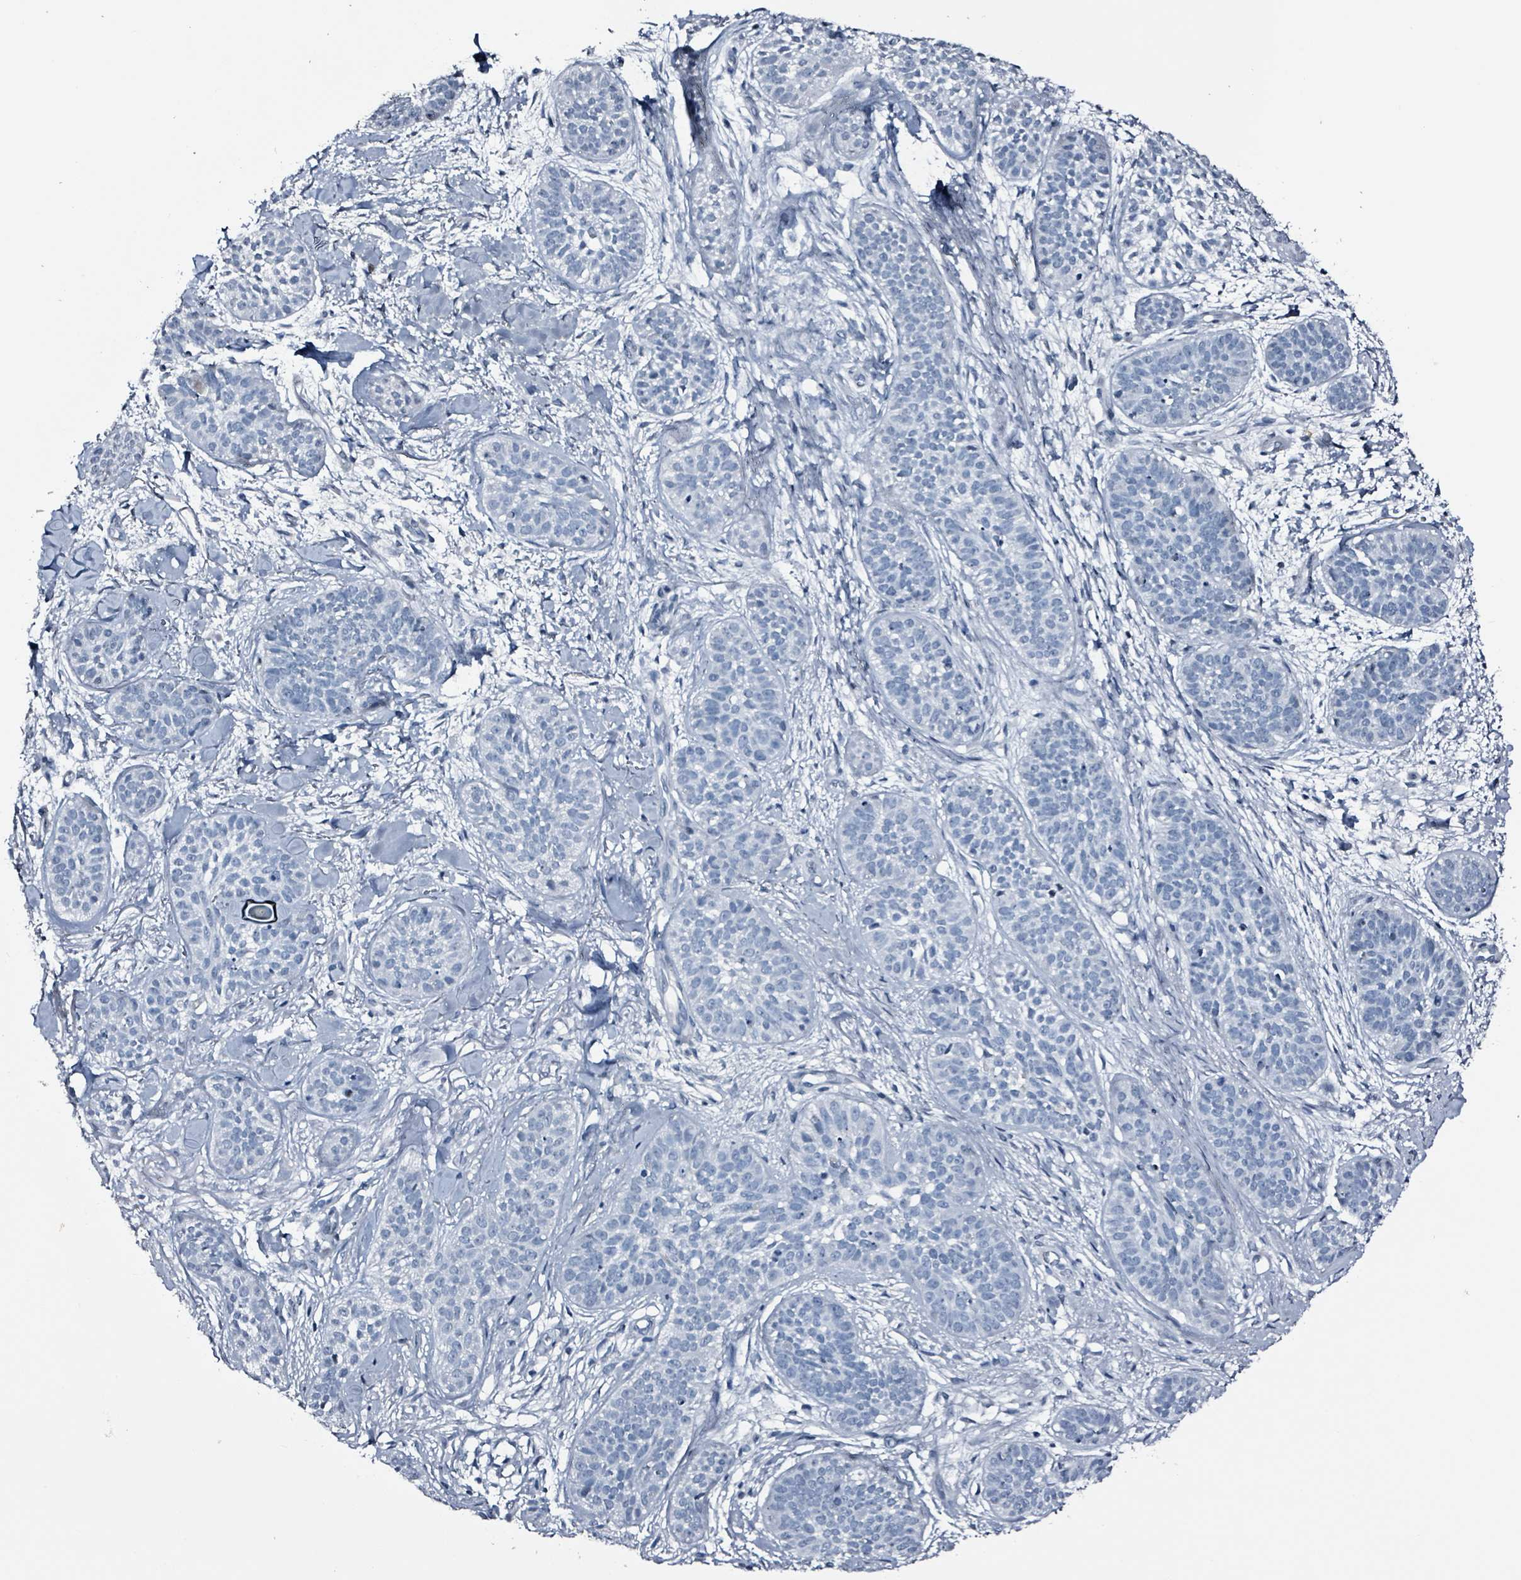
{"staining": {"intensity": "negative", "quantity": "none", "location": "none"}, "tissue": "skin cancer", "cell_type": "Tumor cells", "image_type": "cancer", "snomed": [{"axis": "morphology", "description": "Basal cell carcinoma"}, {"axis": "topography", "description": "Skin"}], "caption": "A photomicrograph of human skin cancer (basal cell carcinoma) is negative for staining in tumor cells. The staining is performed using DAB brown chromogen with nuclei counter-stained in using hematoxylin.", "gene": "CA9", "patient": {"sex": "male", "age": 52}}